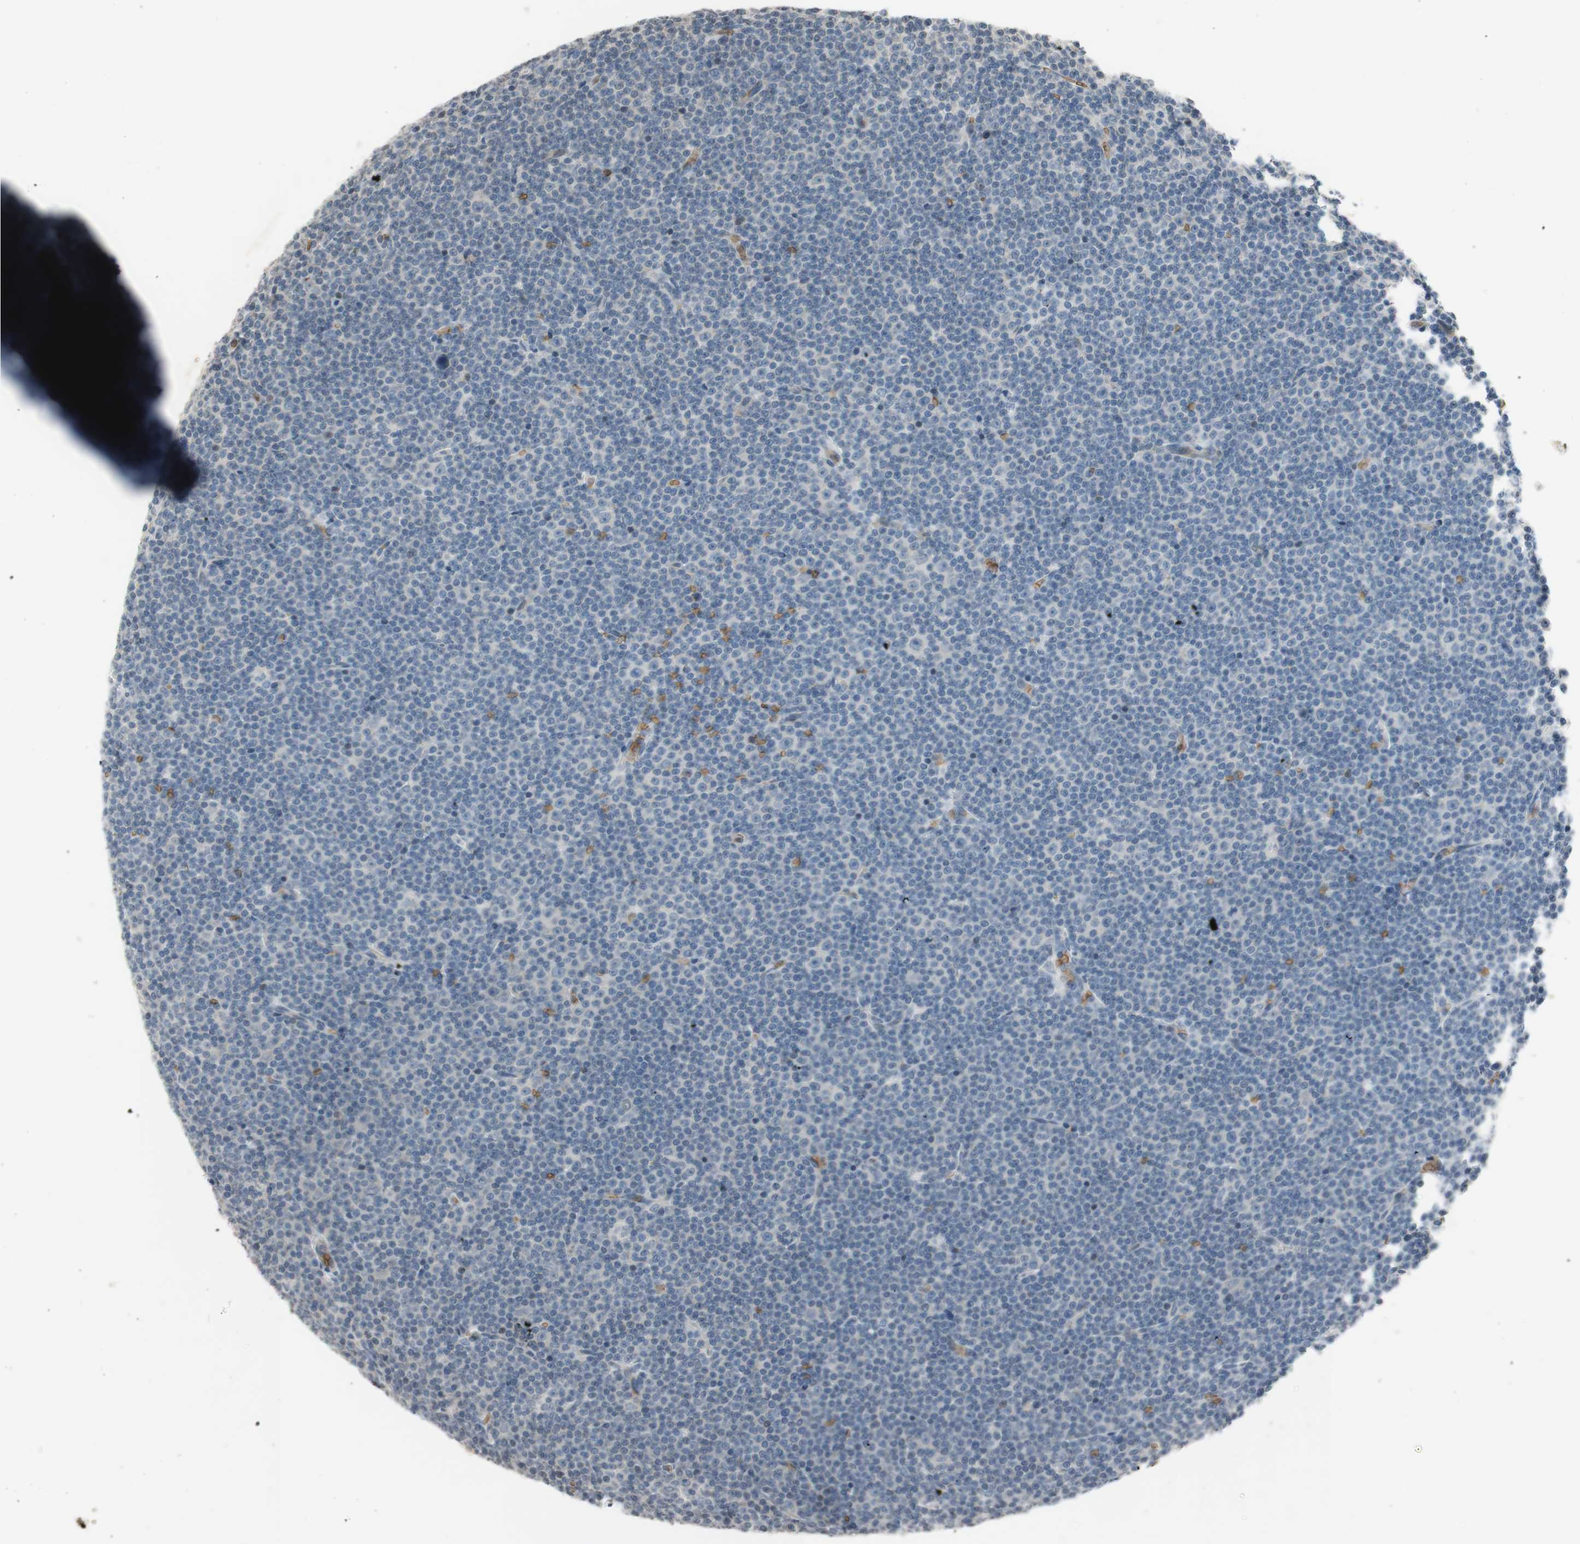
{"staining": {"intensity": "negative", "quantity": "none", "location": "none"}, "tissue": "lymphoma", "cell_type": "Tumor cells", "image_type": "cancer", "snomed": [{"axis": "morphology", "description": "Malignant lymphoma, non-Hodgkin's type, Low grade"}, {"axis": "topography", "description": "Lymph node"}], "caption": "Immunohistochemistry image of human lymphoma stained for a protein (brown), which exhibits no expression in tumor cells.", "gene": "GYPC", "patient": {"sex": "female", "age": 67}}